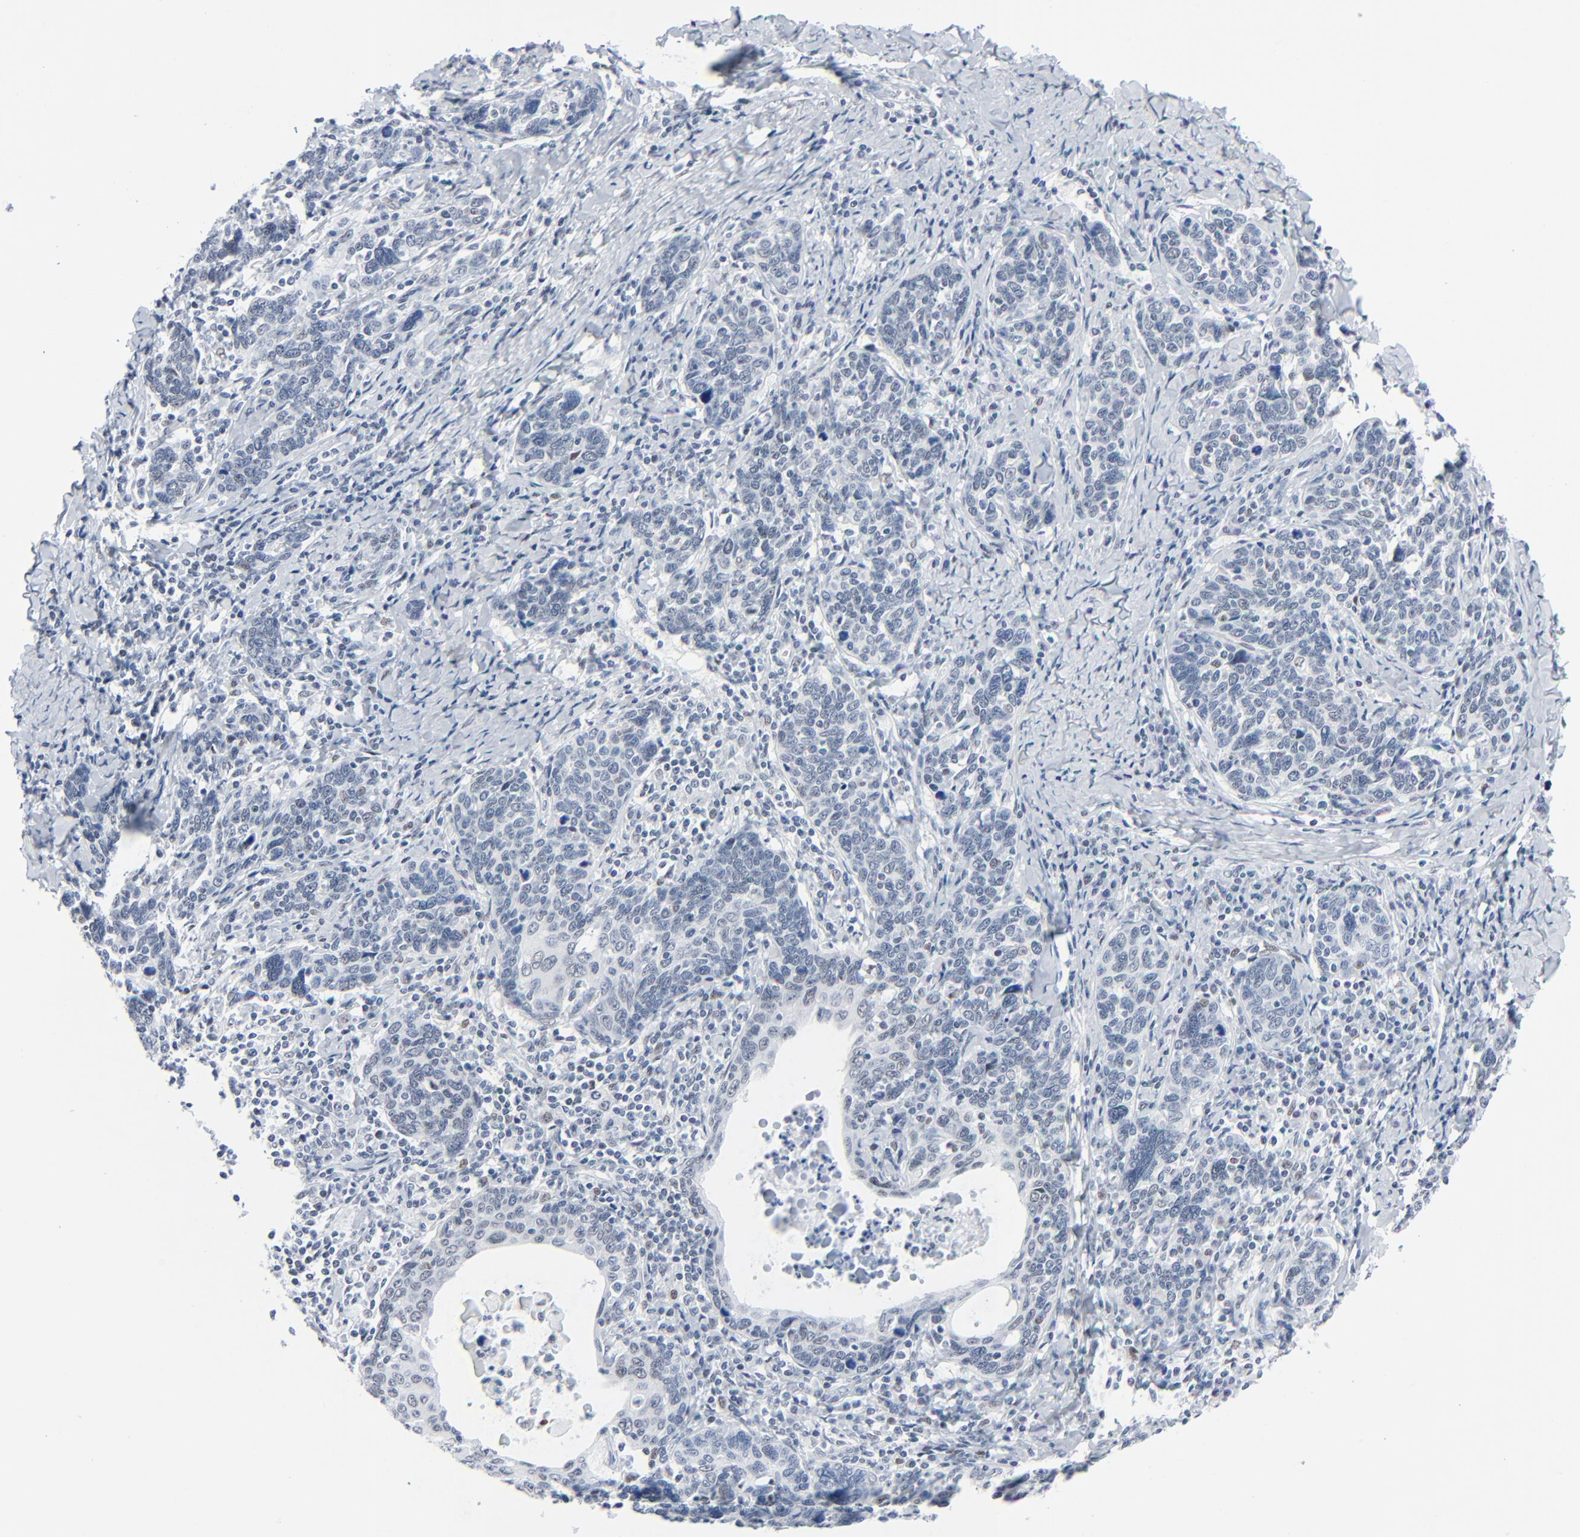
{"staining": {"intensity": "weak", "quantity": "<25%", "location": "nuclear"}, "tissue": "cervical cancer", "cell_type": "Tumor cells", "image_type": "cancer", "snomed": [{"axis": "morphology", "description": "Squamous cell carcinoma, NOS"}, {"axis": "topography", "description": "Cervix"}], "caption": "Cervical cancer was stained to show a protein in brown. There is no significant positivity in tumor cells.", "gene": "SIRT1", "patient": {"sex": "female", "age": 41}}